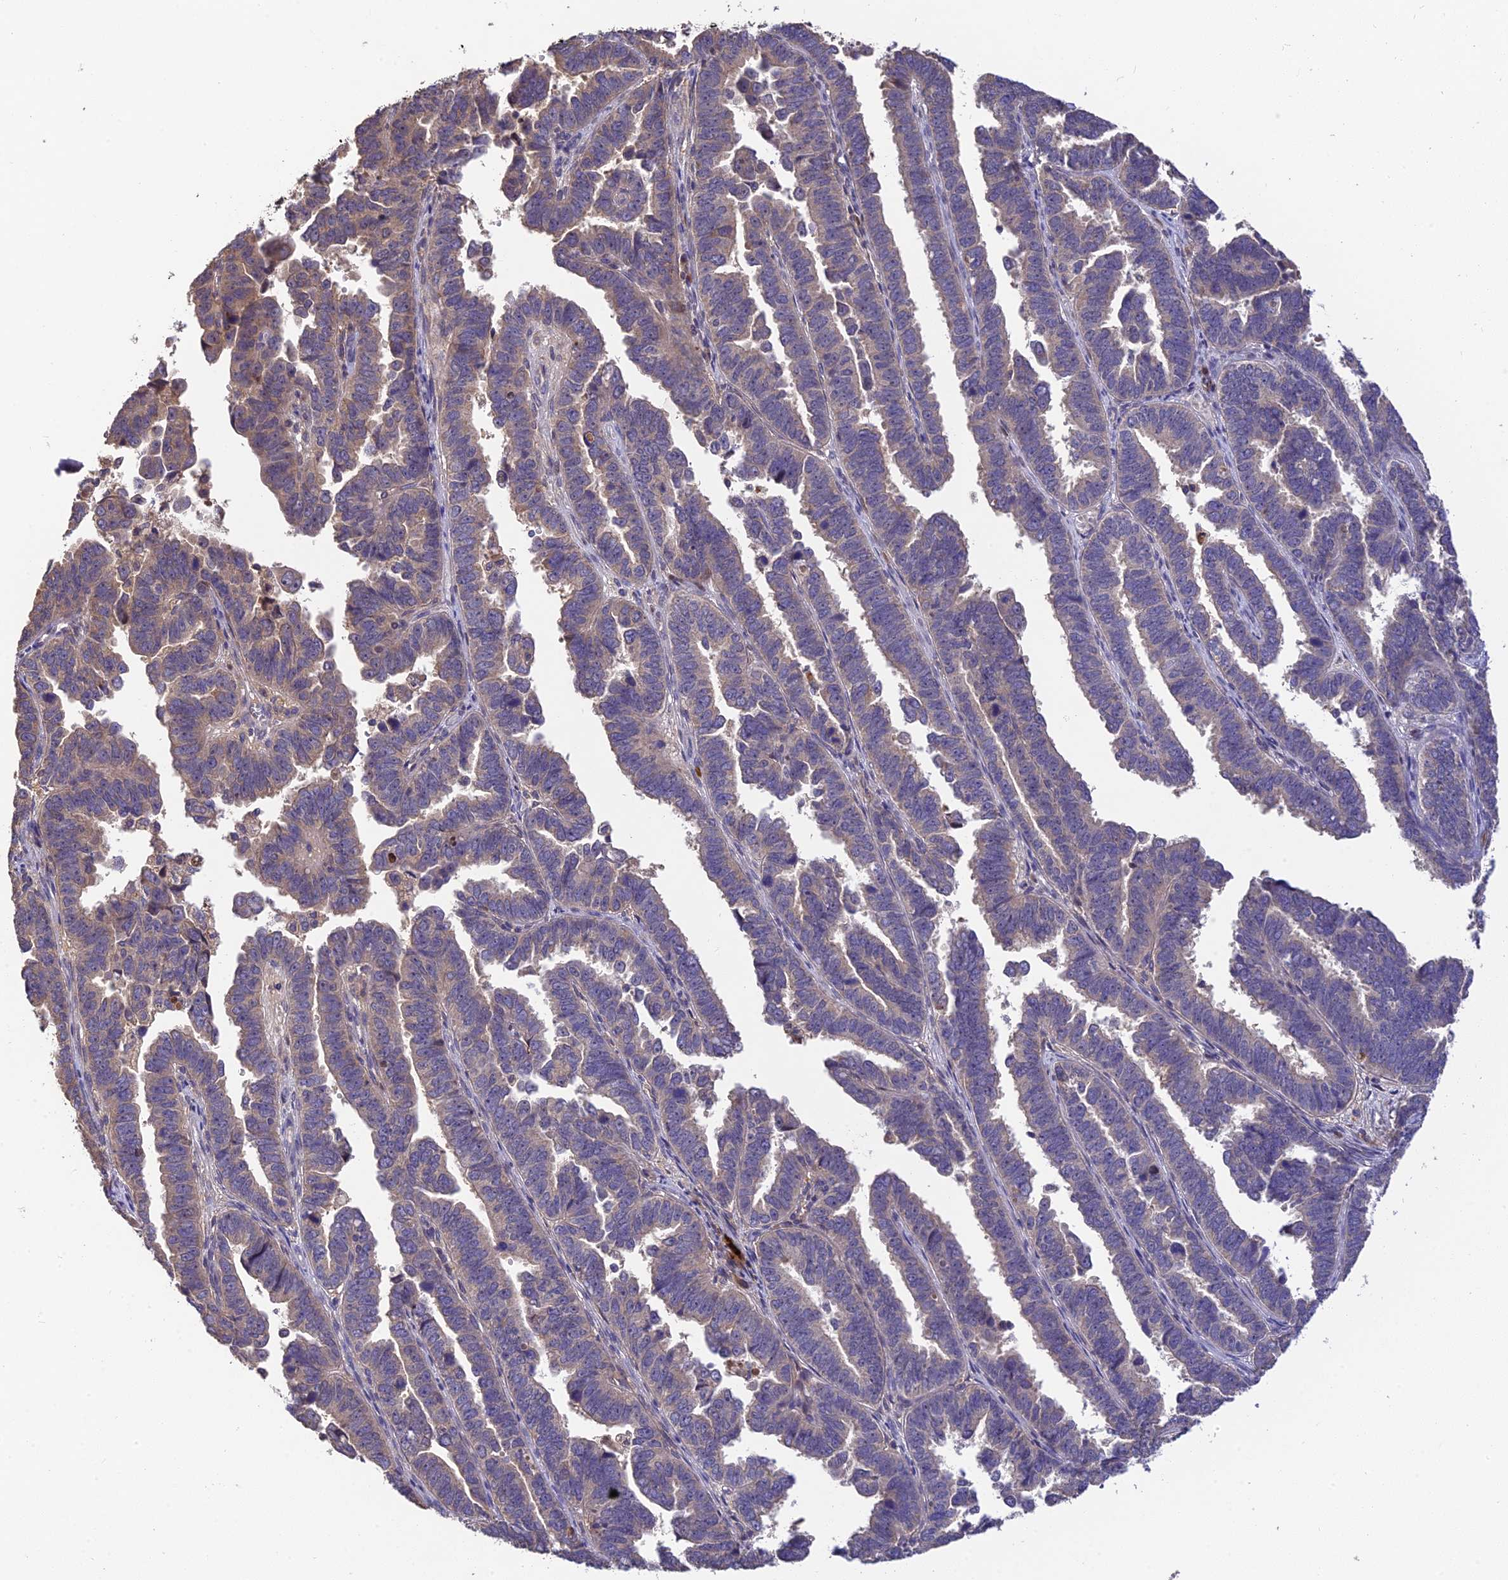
{"staining": {"intensity": "weak", "quantity": "25%-75%", "location": "cytoplasmic/membranous"}, "tissue": "endometrial cancer", "cell_type": "Tumor cells", "image_type": "cancer", "snomed": [{"axis": "morphology", "description": "Adenocarcinoma, NOS"}, {"axis": "topography", "description": "Endometrium"}], "caption": "Brown immunohistochemical staining in human endometrial cancer exhibits weak cytoplasmic/membranous expression in about 25%-75% of tumor cells. (brown staining indicates protein expression, while blue staining denotes nuclei).", "gene": "DENND5B", "patient": {"sex": "female", "age": 75}}